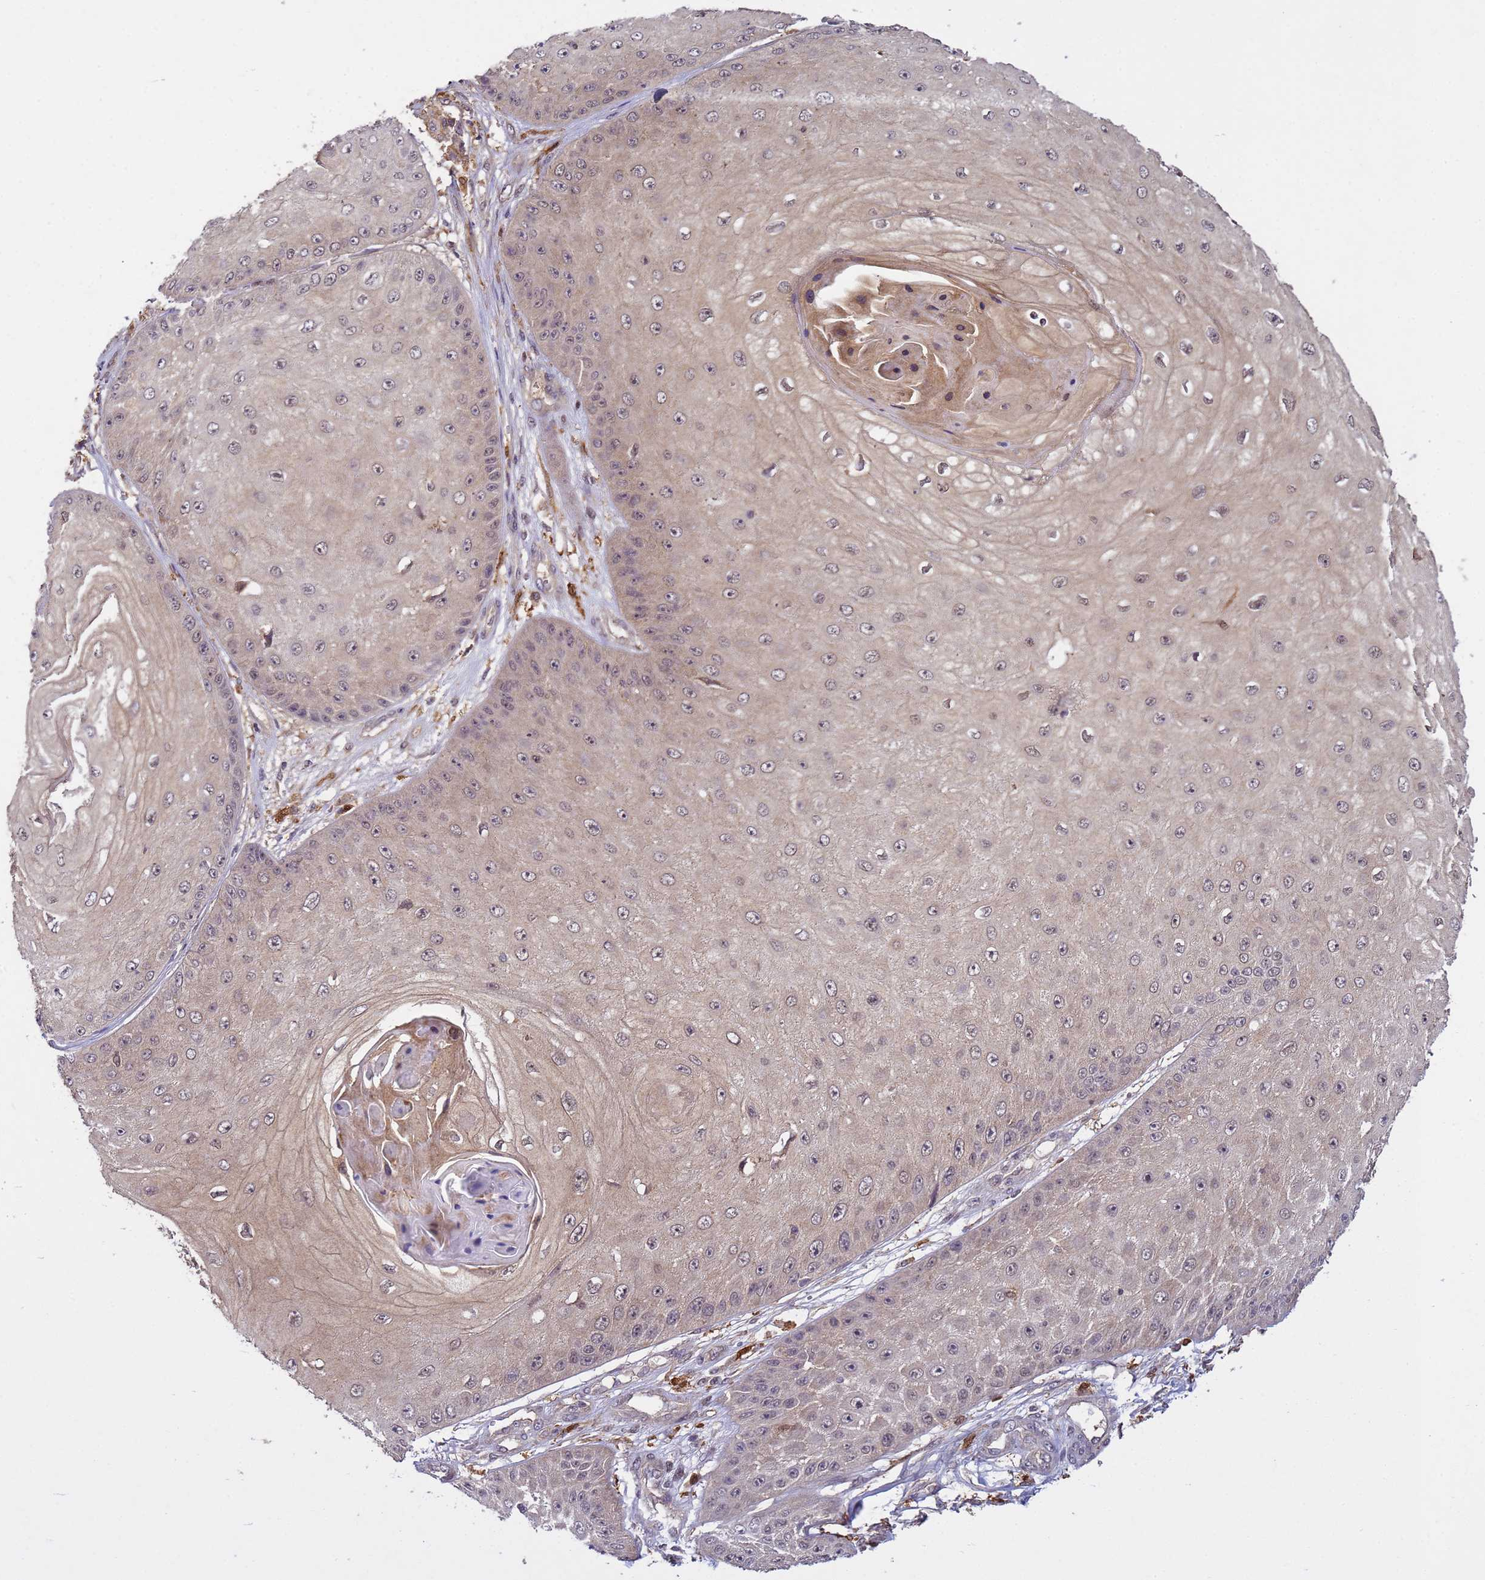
{"staining": {"intensity": "weak", "quantity": "25%-75%", "location": "nuclear"}, "tissue": "skin cancer", "cell_type": "Tumor cells", "image_type": "cancer", "snomed": [{"axis": "morphology", "description": "Squamous cell carcinoma, NOS"}, {"axis": "topography", "description": "Skin"}], "caption": "Immunohistochemical staining of skin cancer (squamous cell carcinoma) reveals low levels of weak nuclear protein expression in about 25%-75% of tumor cells.", "gene": "NPEPPS", "patient": {"sex": "male", "age": 70}}